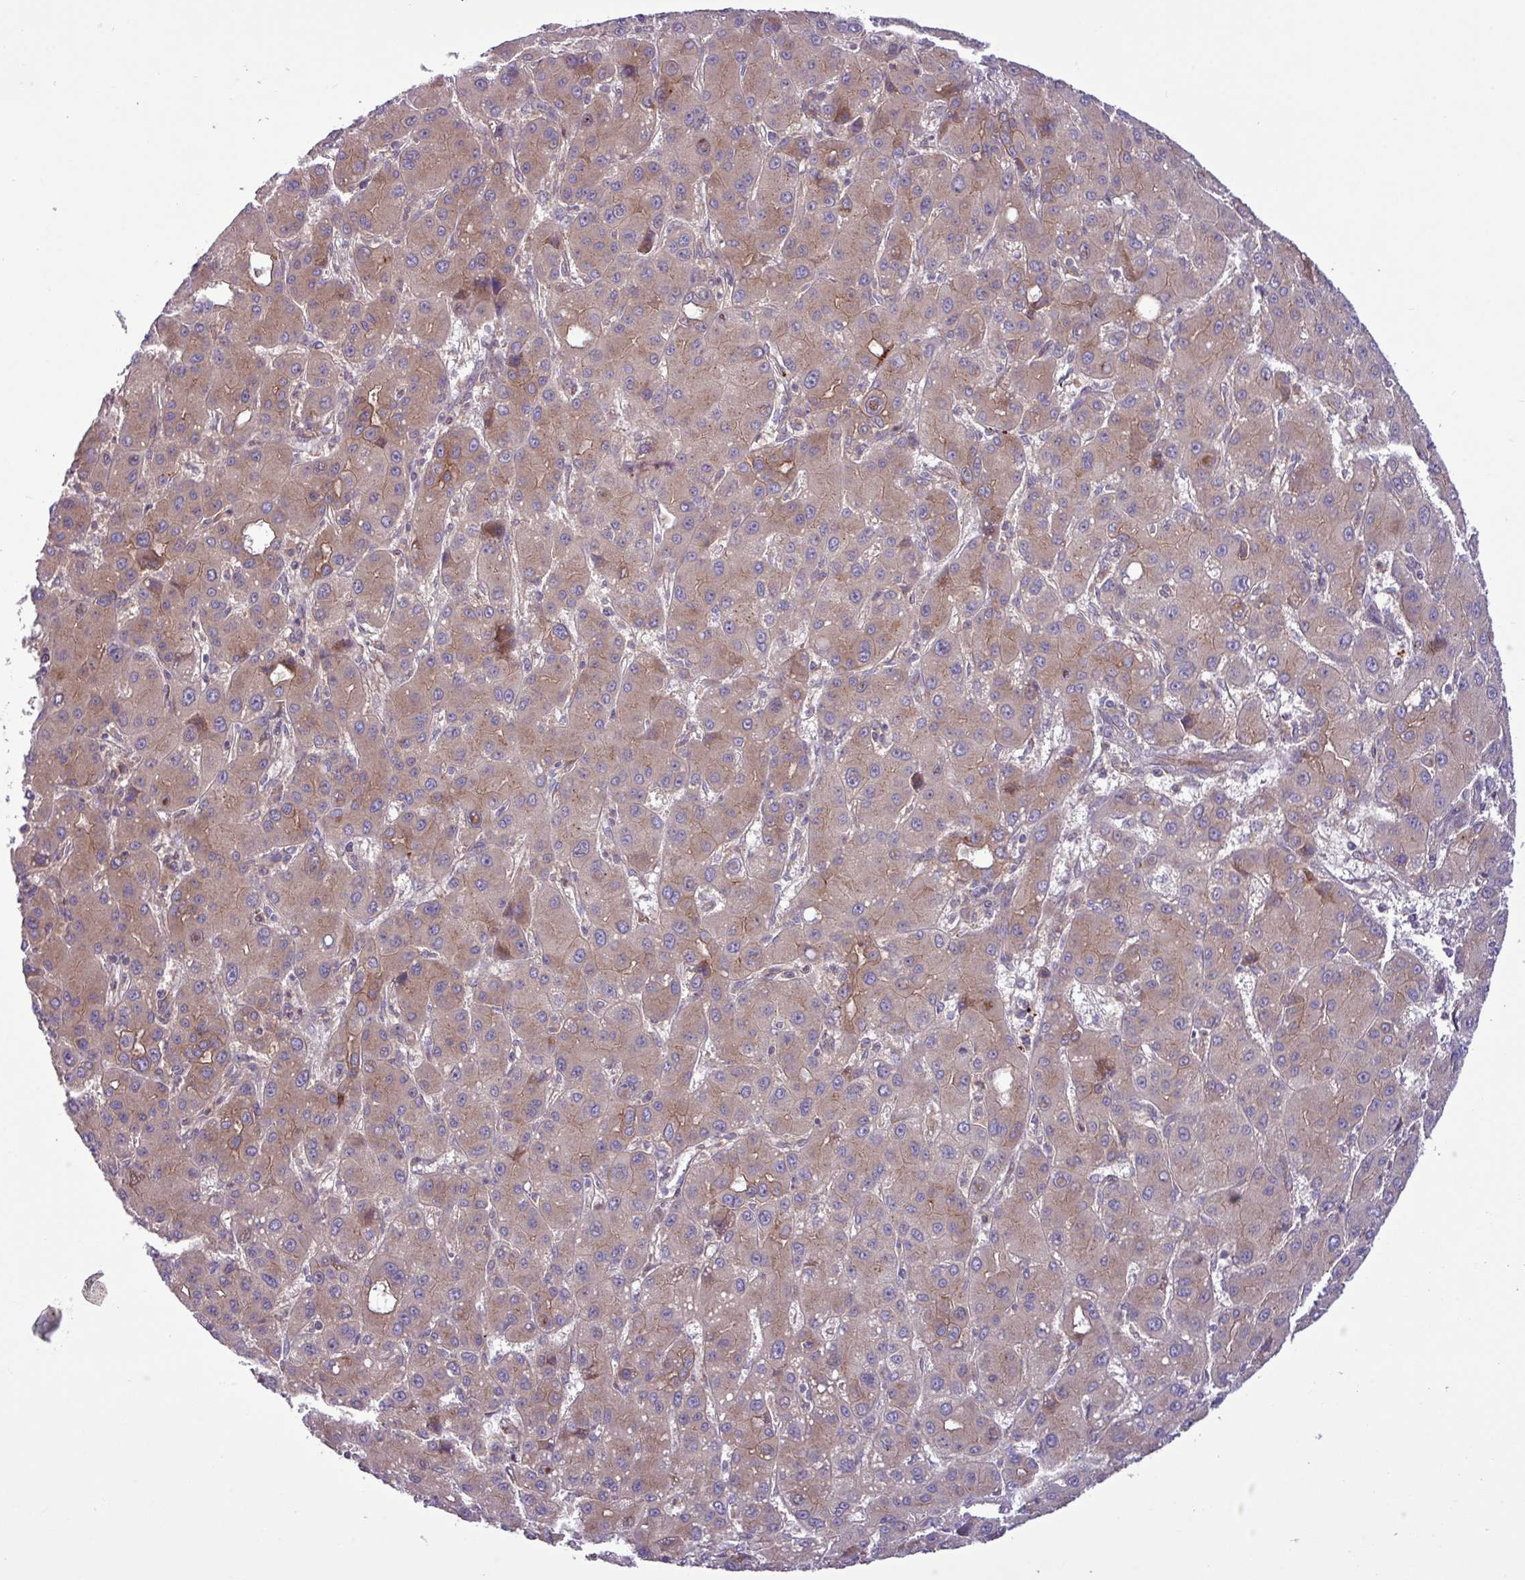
{"staining": {"intensity": "moderate", "quantity": "25%-75%", "location": "cytoplasmic/membranous"}, "tissue": "liver cancer", "cell_type": "Tumor cells", "image_type": "cancer", "snomed": [{"axis": "morphology", "description": "Carcinoma, Hepatocellular, NOS"}, {"axis": "topography", "description": "Liver"}], "caption": "Immunohistochemical staining of human liver cancer displays medium levels of moderate cytoplasmic/membranous protein positivity in approximately 25%-75% of tumor cells.", "gene": "RAB19", "patient": {"sex": "male", "age": 55}}